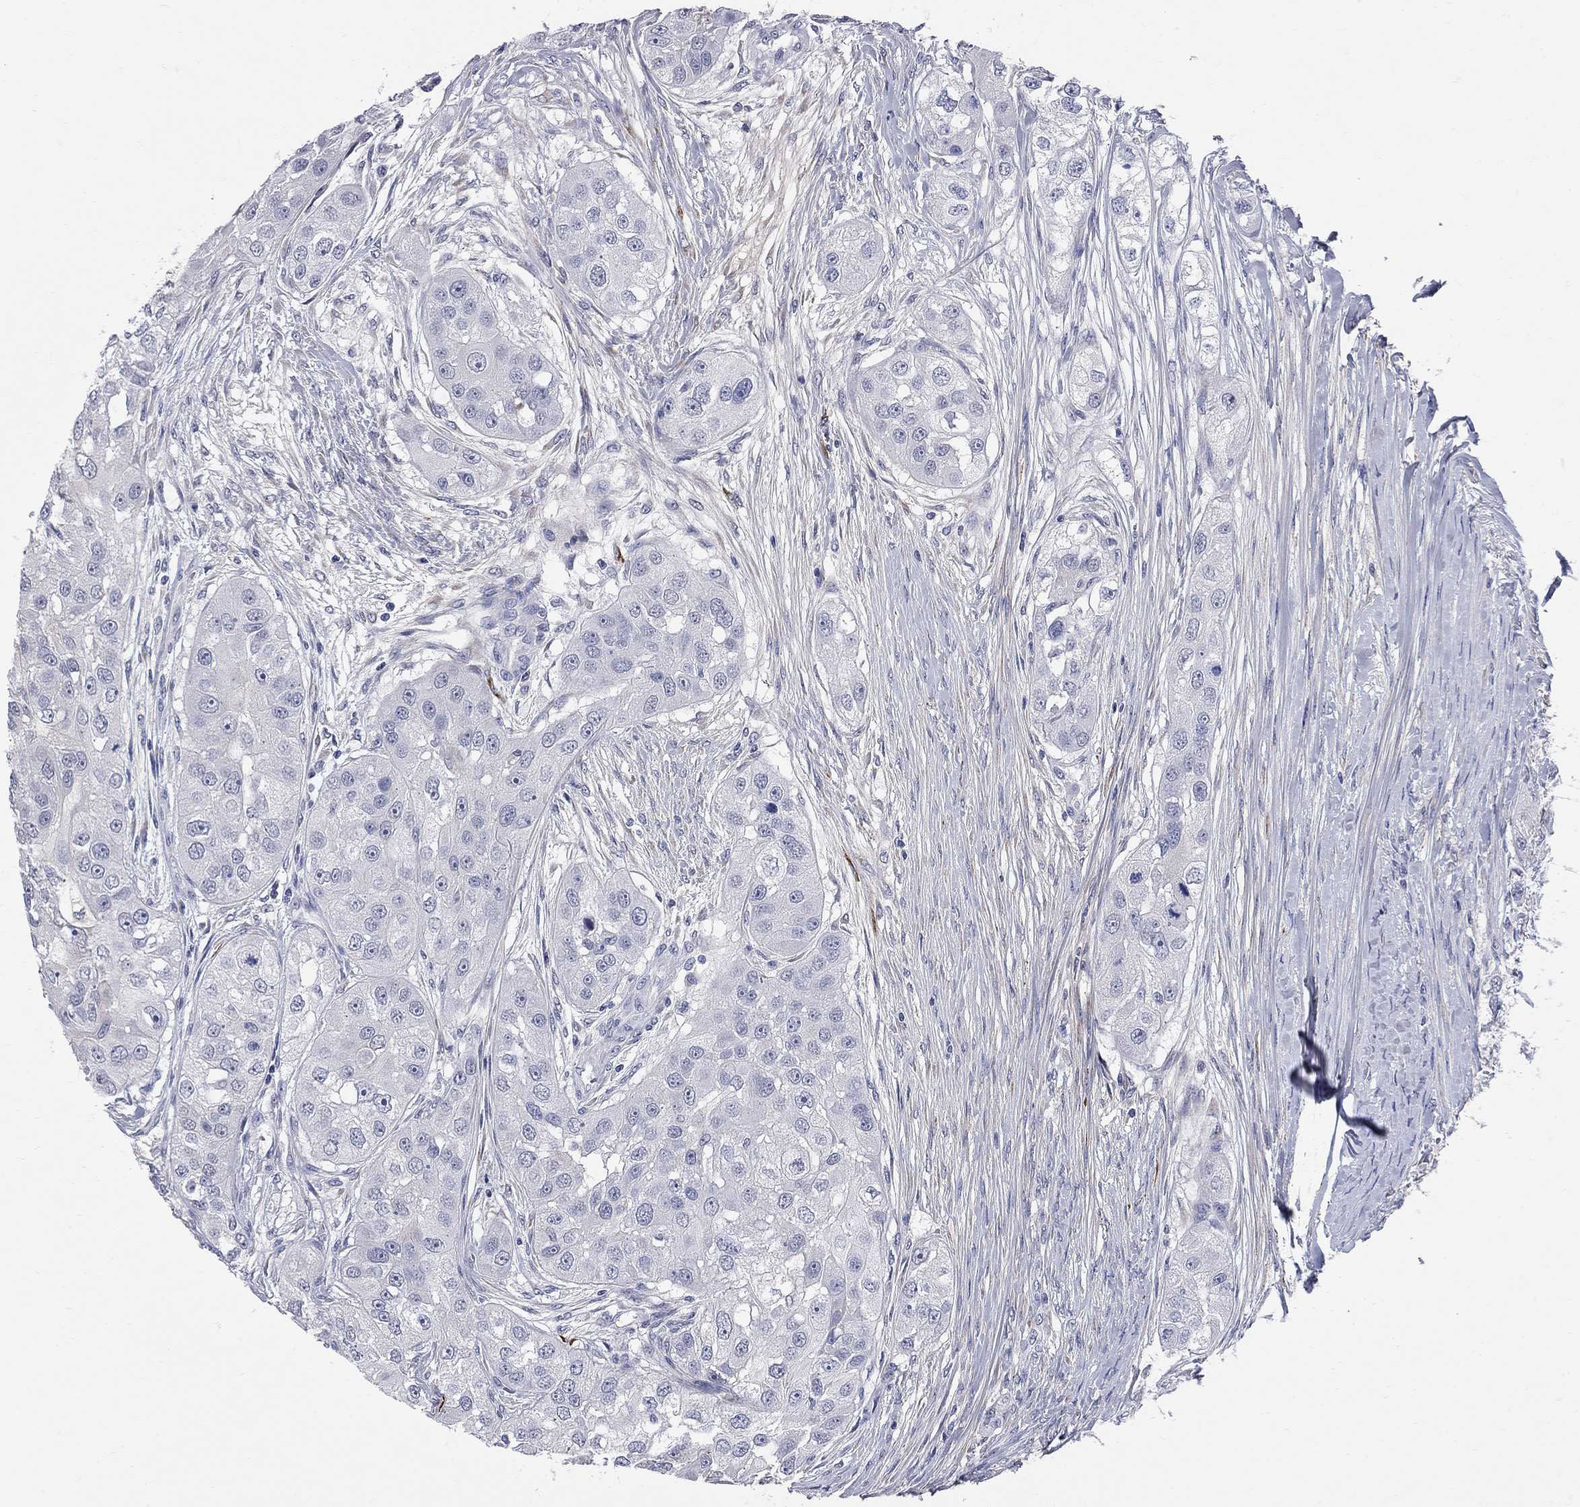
{"staining": {"intensity": "negative", "quantity": "none", "location": "none"}, "tissue": "head and neck cancer", "cell_type": "Tumor cells", "image_type": "cancer", "snomed": [{"axis": "morphology", "description": "Normal tissue, NOS"}, {"axis": "morphology", "description": "Squamous cell carcinoma, NOS"}, {"axis": "topography", "description": "Skeletal muscle"}, {"axis": "topography", "description": "Head-Neck"}], "caption": "An image of human head and neck cancer is negative for staining in tumor cells.", "gene": "FAM221B", "patient": {"sex": "male", "age": 51}}